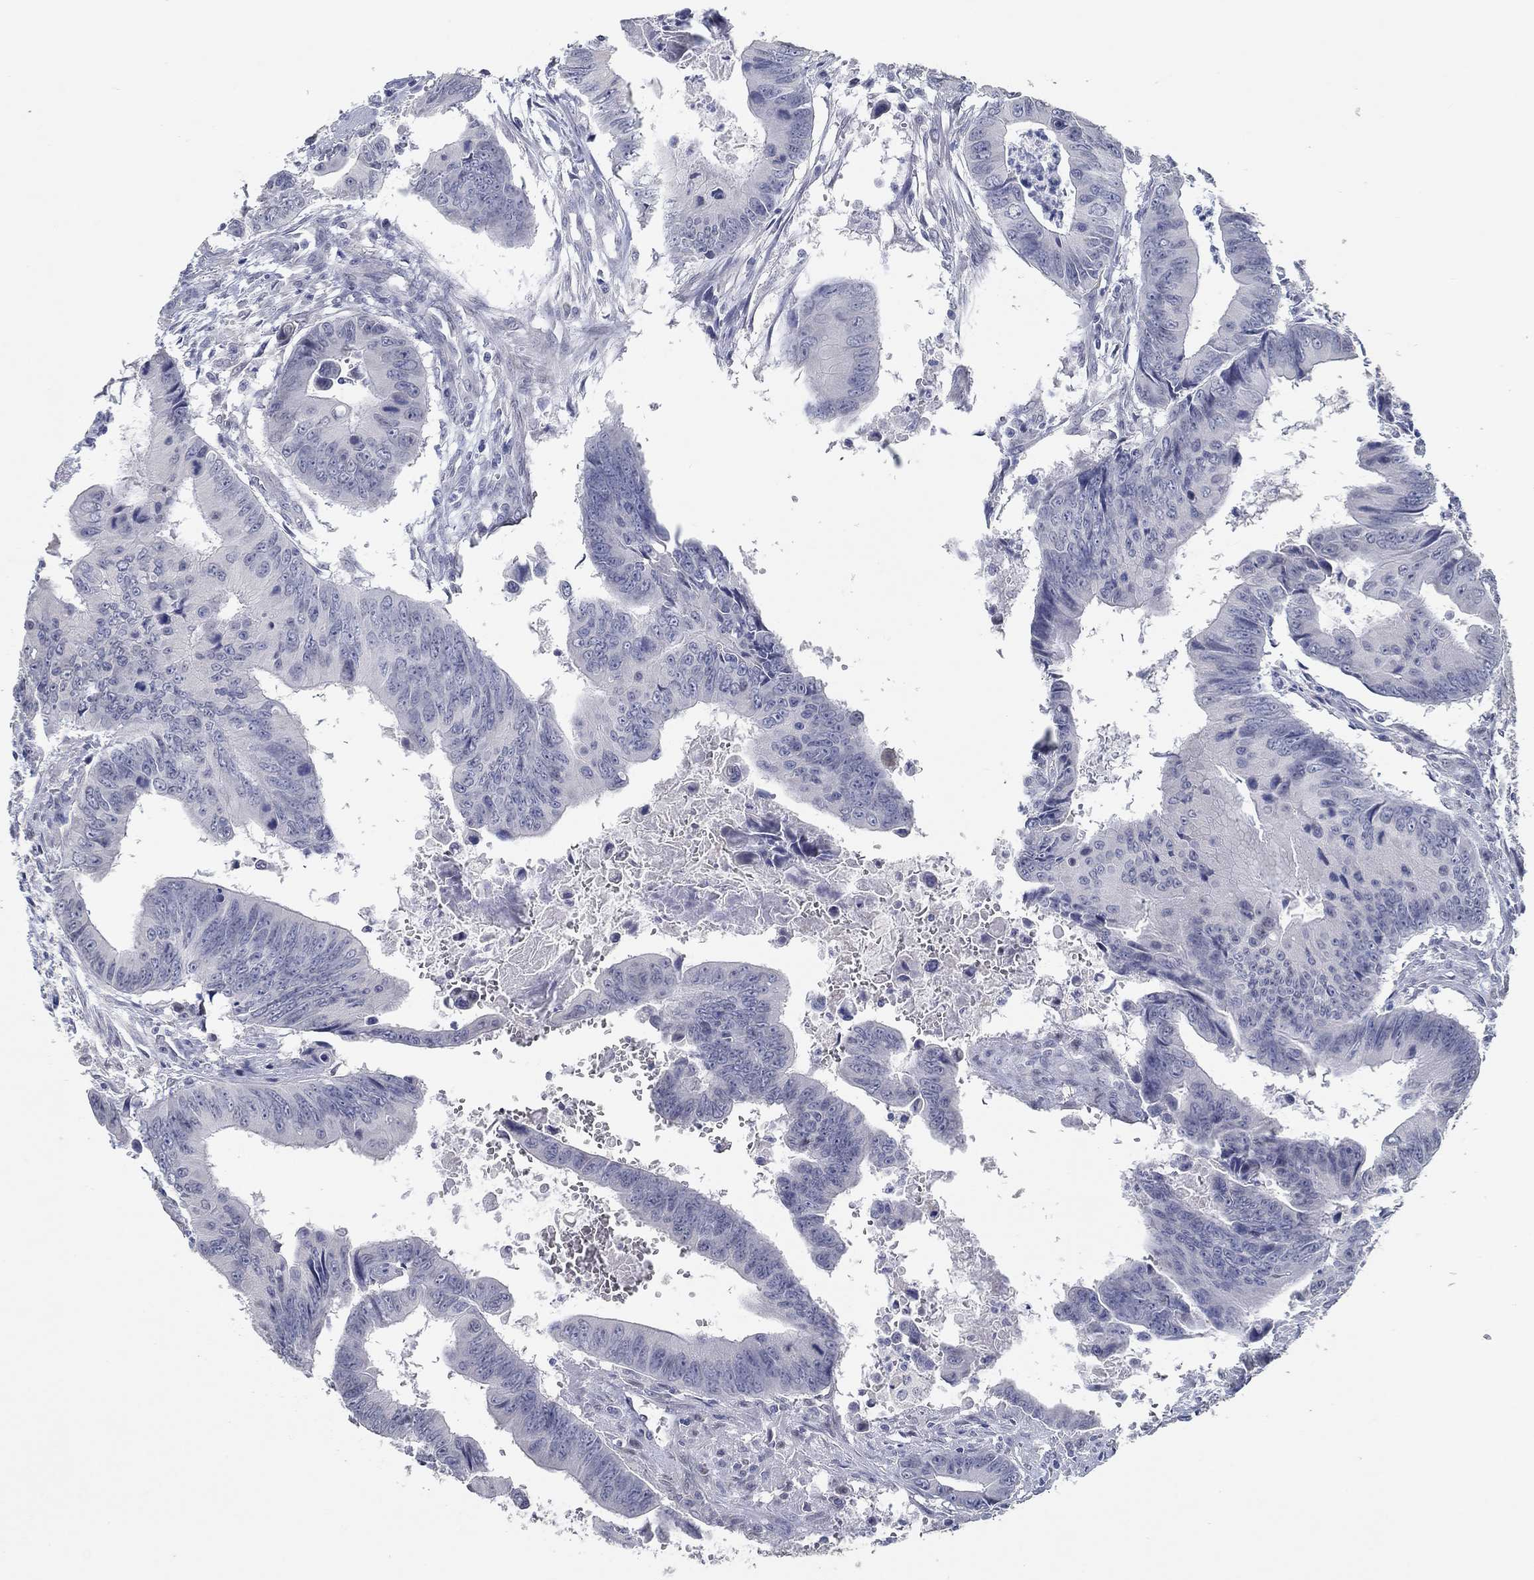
{"staining": {"intensity": "negative", "quantity": "none", "location": "none"}, "tissue": "colorectal cancer", "cell_type": "Tumor cells", "image_type": "cancer", "snomed": [{"axis": "morphology", "description": "Adenocarcinoma, NOS"}, {"axis": "topography", "description": "Colon"}], "caption": "Adenocarcinoma (colorectal) was stained to show a protein in brown. There is no significant staining in tumor cells.", "gene": "NUP155", "patient": {"sex": "female", "age": 87}}